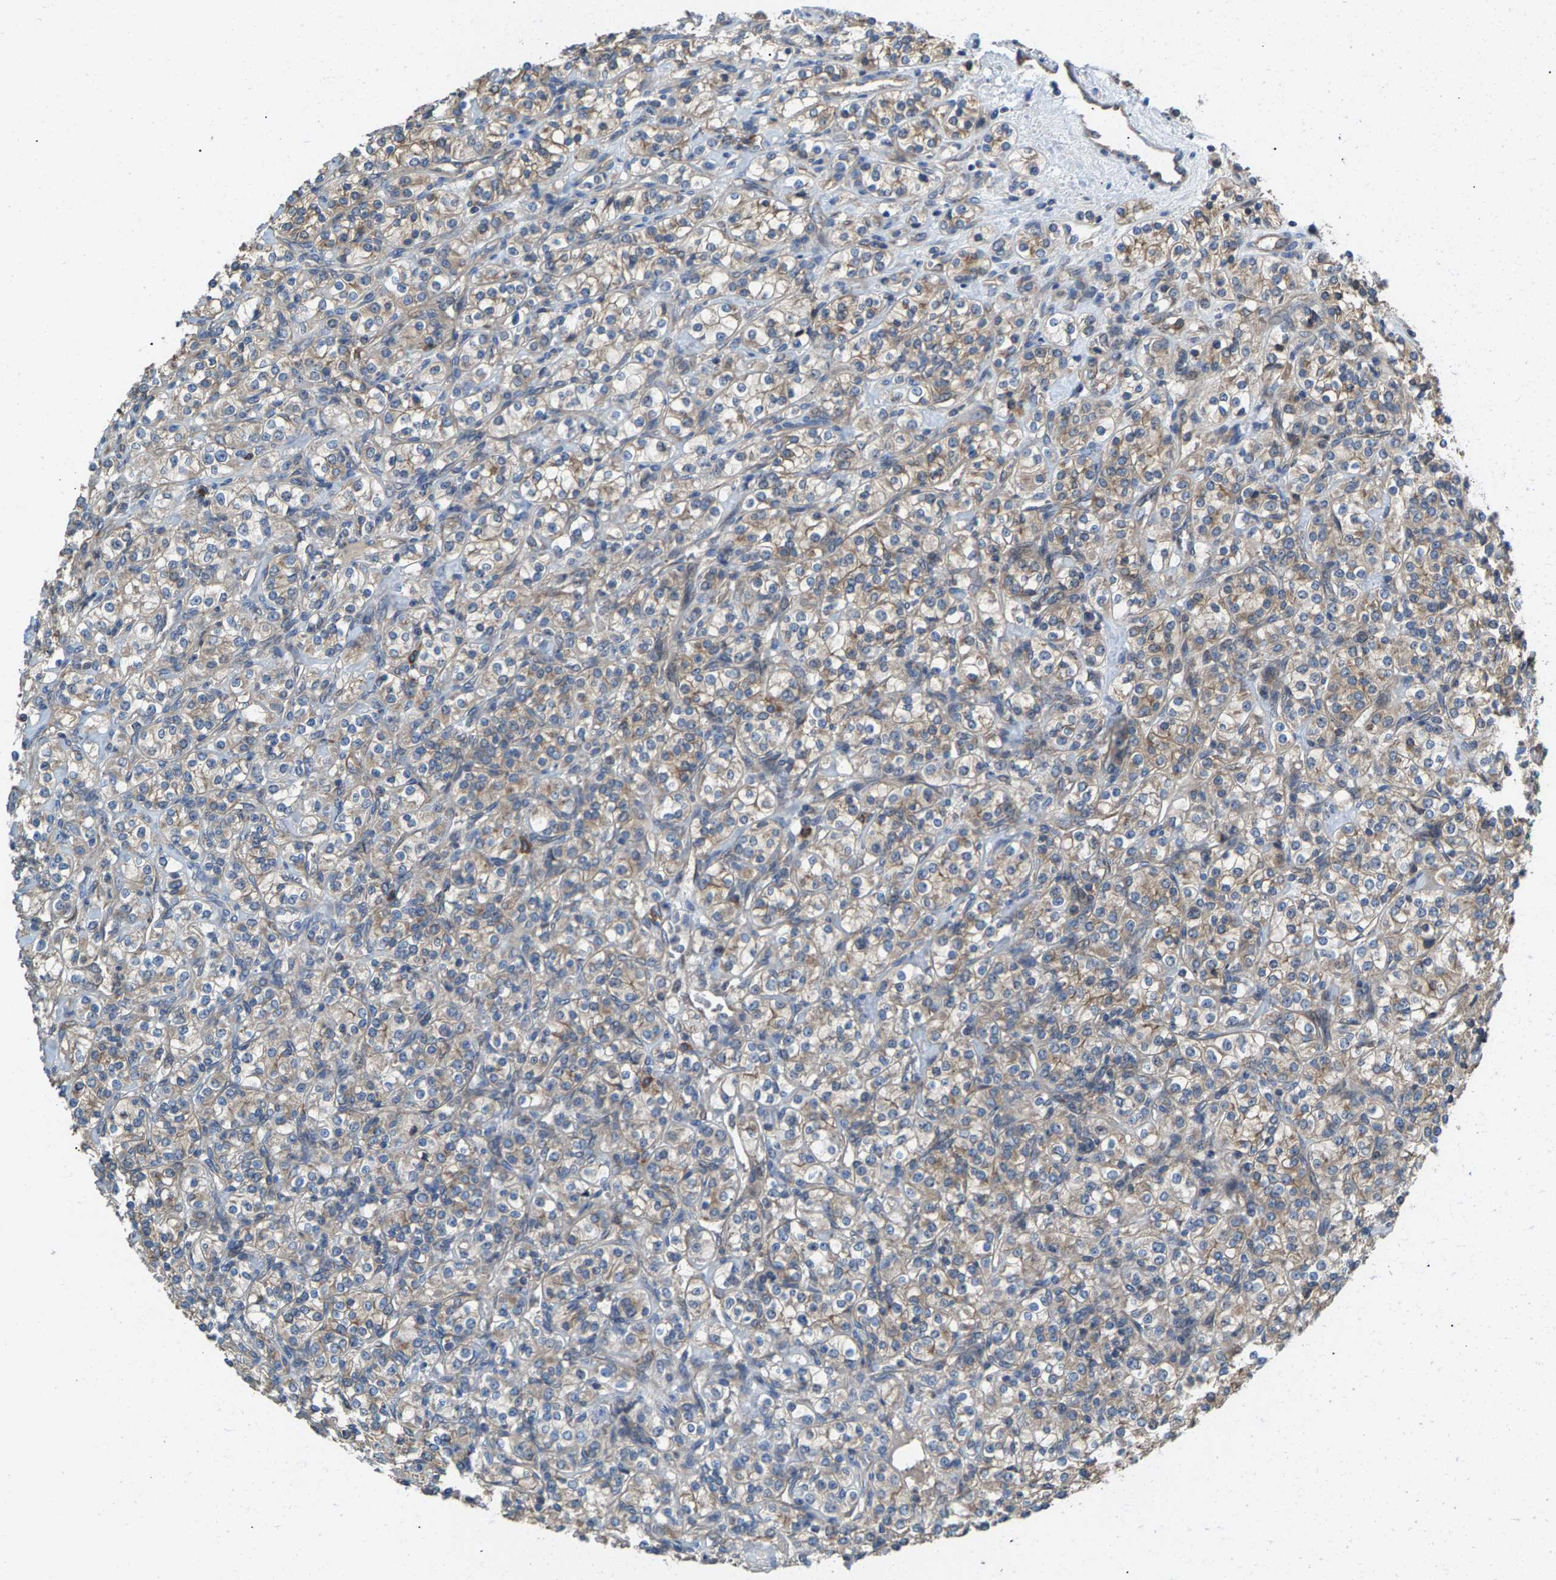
{"staining": {"intensity": "weak", "quantity": ">75%", "location": "cytoplasmic/membranous"}, "tissue": "renal cancer", "cell_type": "Tumor cells", "image_type": "cancer", "snomed": [{"axis": "morphology", "description": "Adenocarcinoma, NOS"}, {"axis": "topography", "description": "Kidney"}], "caption": "A brown stain shows weak cytoplasmic/membranous expression of a protein in human renal cancer (adenocarcinoma) tumor cells.", "gene": "MRM1", "patient": {"sex": "male", "age": 77}}